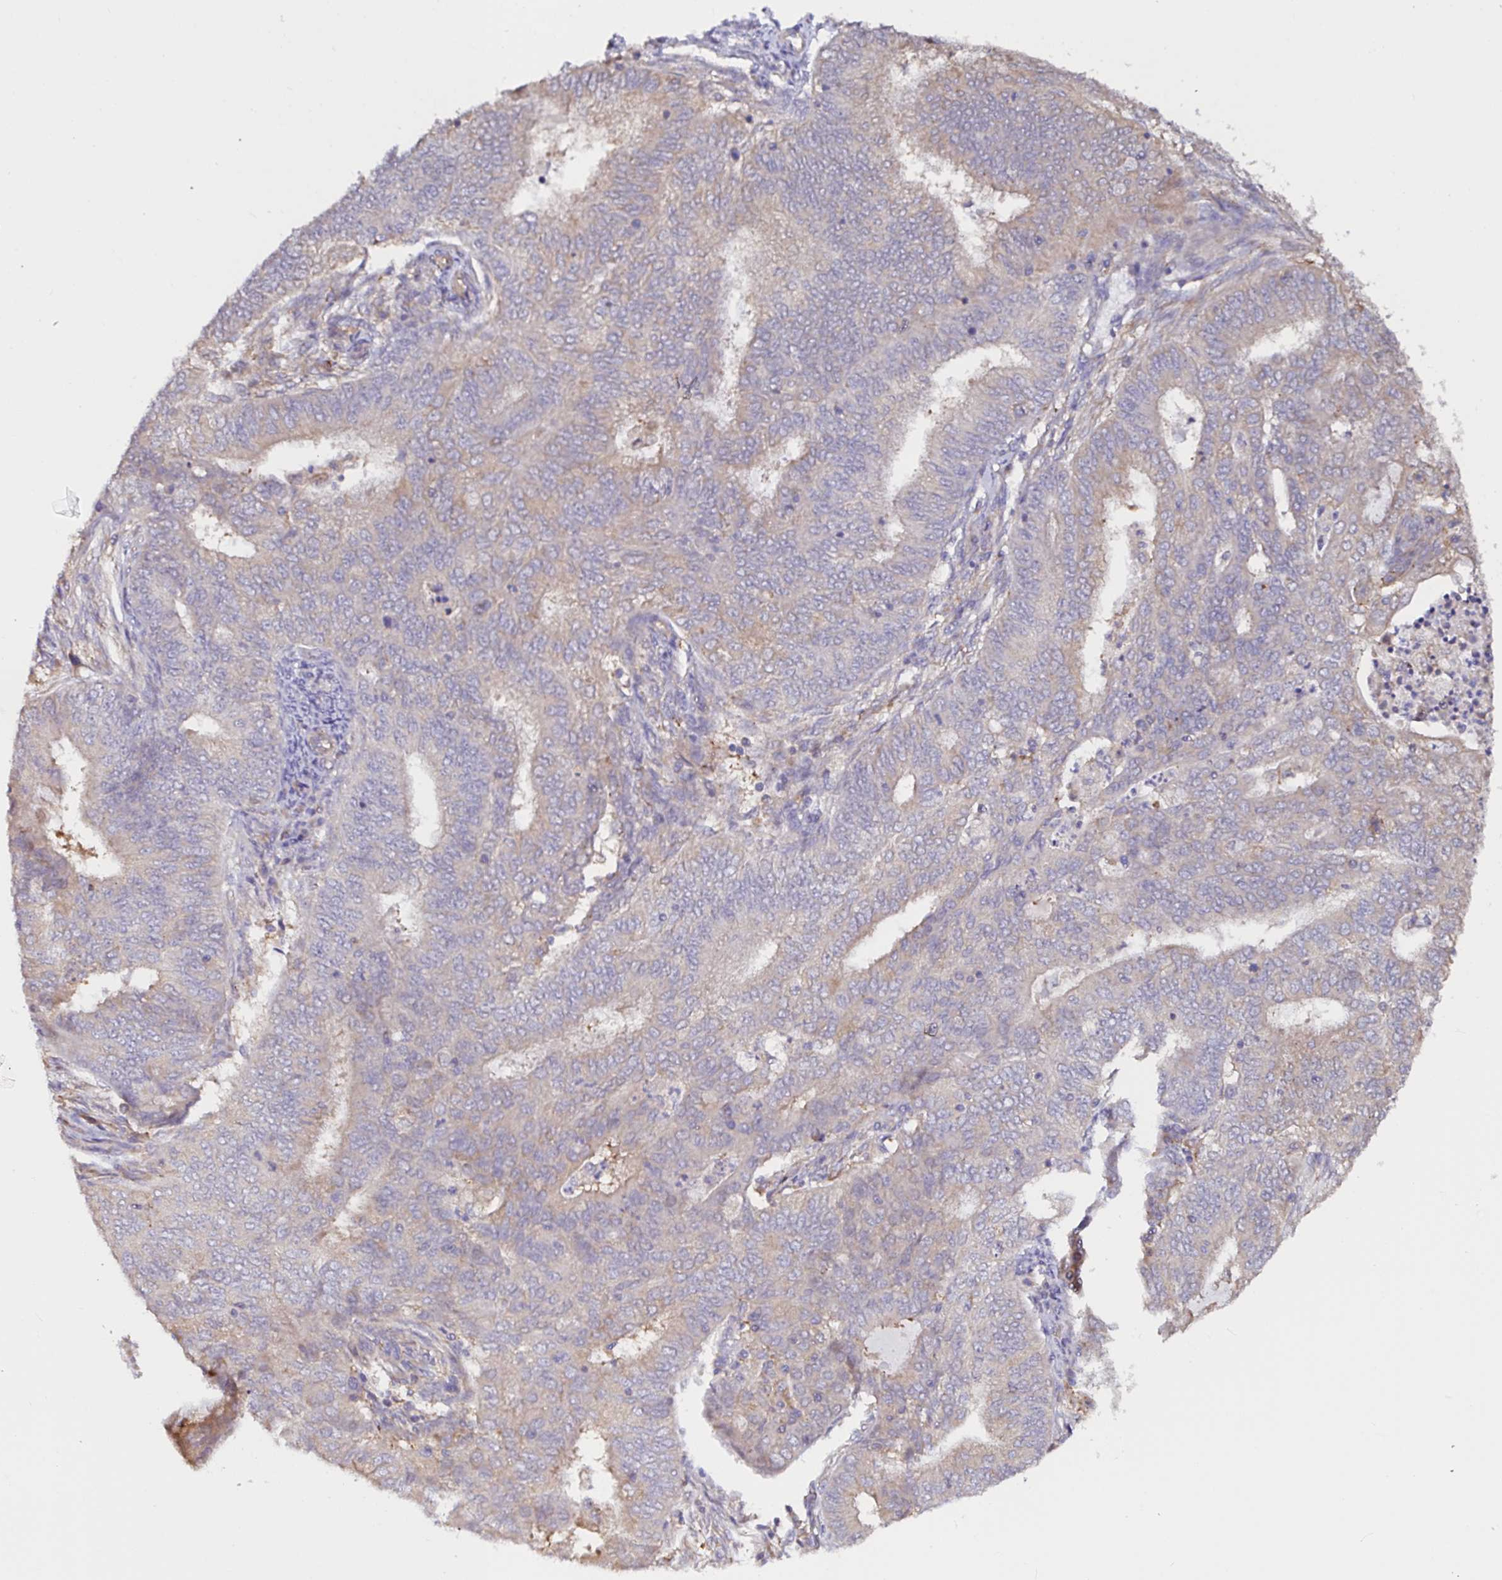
{"staining": {"intensity": "weak", "quantity": "25%-75%", "location": "cytoplasmic/membranous"}, "tissue": "endometrial cancer", "cell_type": "Tumor cells", "image_type": "cancer", "snomed": [{"axis": "morphology", "description": "Adenocarcinoma, NOS"}, {"axis": "topography", "description": "Endometrium"}], "caption": "Human adenocarcinoma (endometrial) stained with a brown dye displays weak cytoplasmic/membranous positive positivity in approximately 25%-75% of tumor cells.", "gene": "RSRP1", "patient": {"sex": "female", "age": 62}}